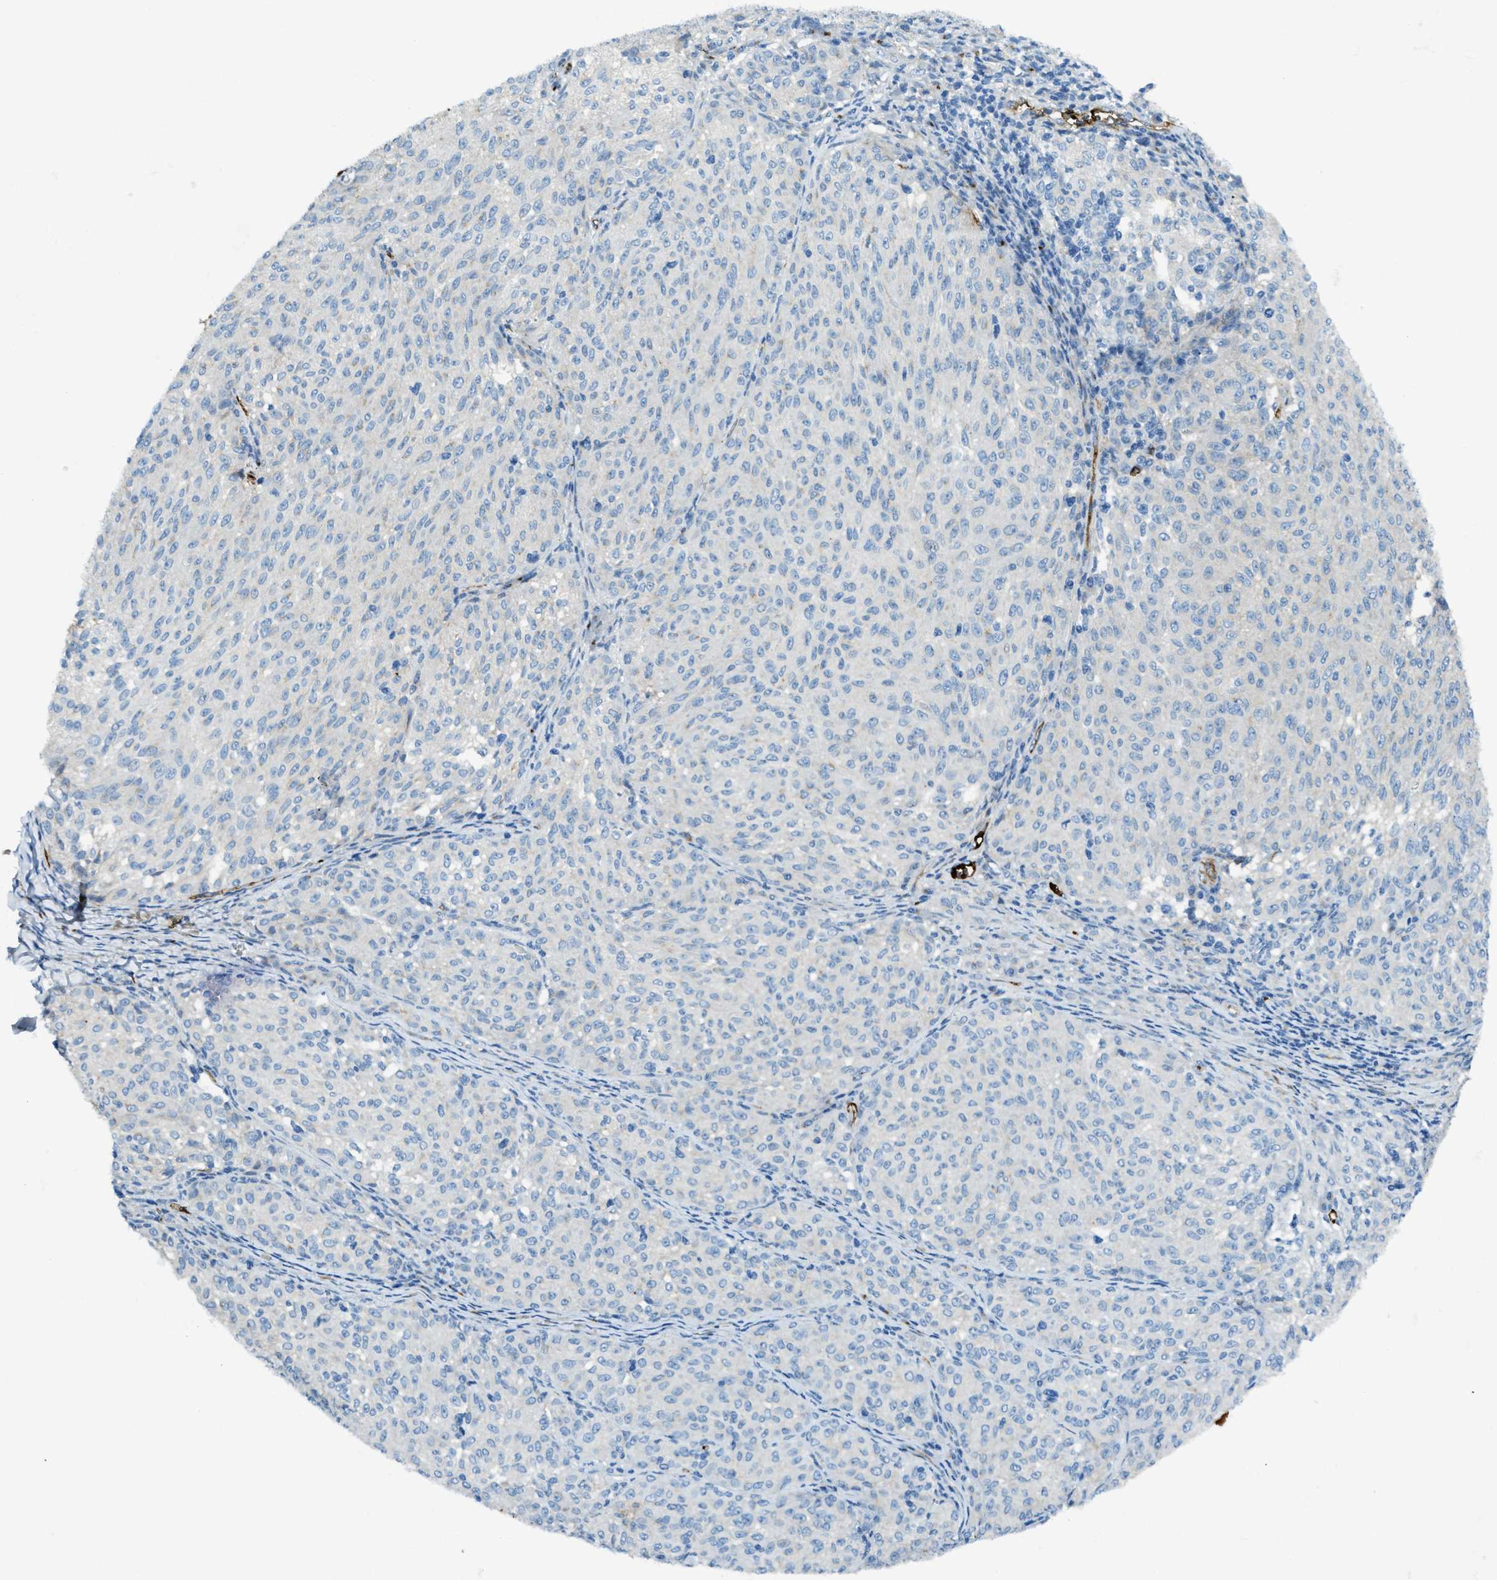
{"staining": {"intensity": "negative", "quantity": "none", "location": "none"}, "tissue": "melanoma", "cell_type": "Tumor cells", "image_type": "cancer", "snomed": [{"axis": "morphology", "description": "Malignant melanoma, NOS"}, {"axis": "topography", "description": "Skin"}], "caption": "A micrograph of malignant melanoma stained for a protein demonstrates no brown staining in tumor cells.", "gene": "TRIM59", "patient": {"sex": "female", "age": 72}}